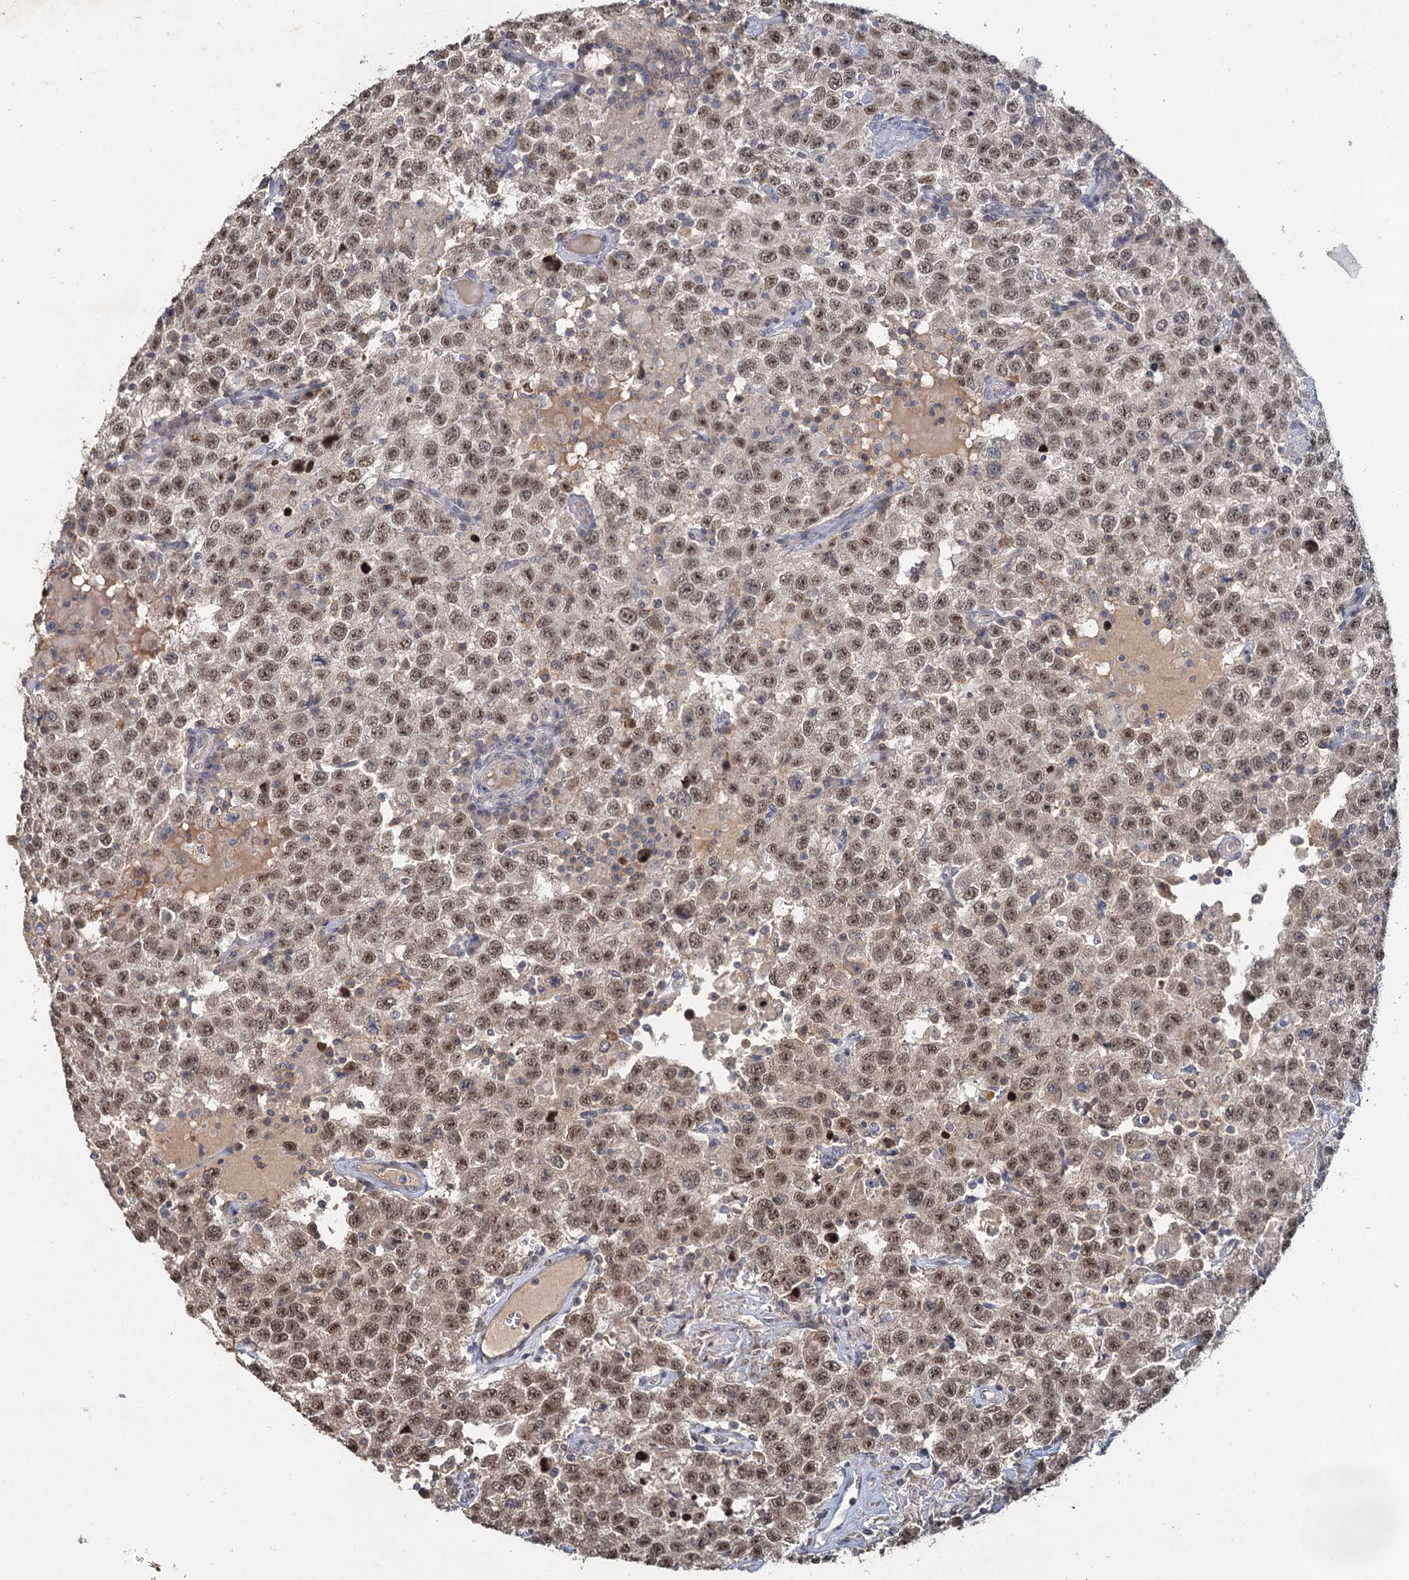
{"staining": {"intensity": "moderate", "quantity": ">75%", "location": "nuclear"}, "tissue": "testis cancer", "cell_type": "Tumor cells", "image_type": "cancer", "snomed": [{"axis": "morphology", "description": "Seminoma, NOS"}, {"axis": "topography", "description": "Testis"}], "caption": "Immunohistochemical staining of human testis seminoma shows medium levels of moderate nuclear protein expression in about >75% of tumor cells.", "gene": "MUCL1", "patient": {"sex": "male", "age": 41}}